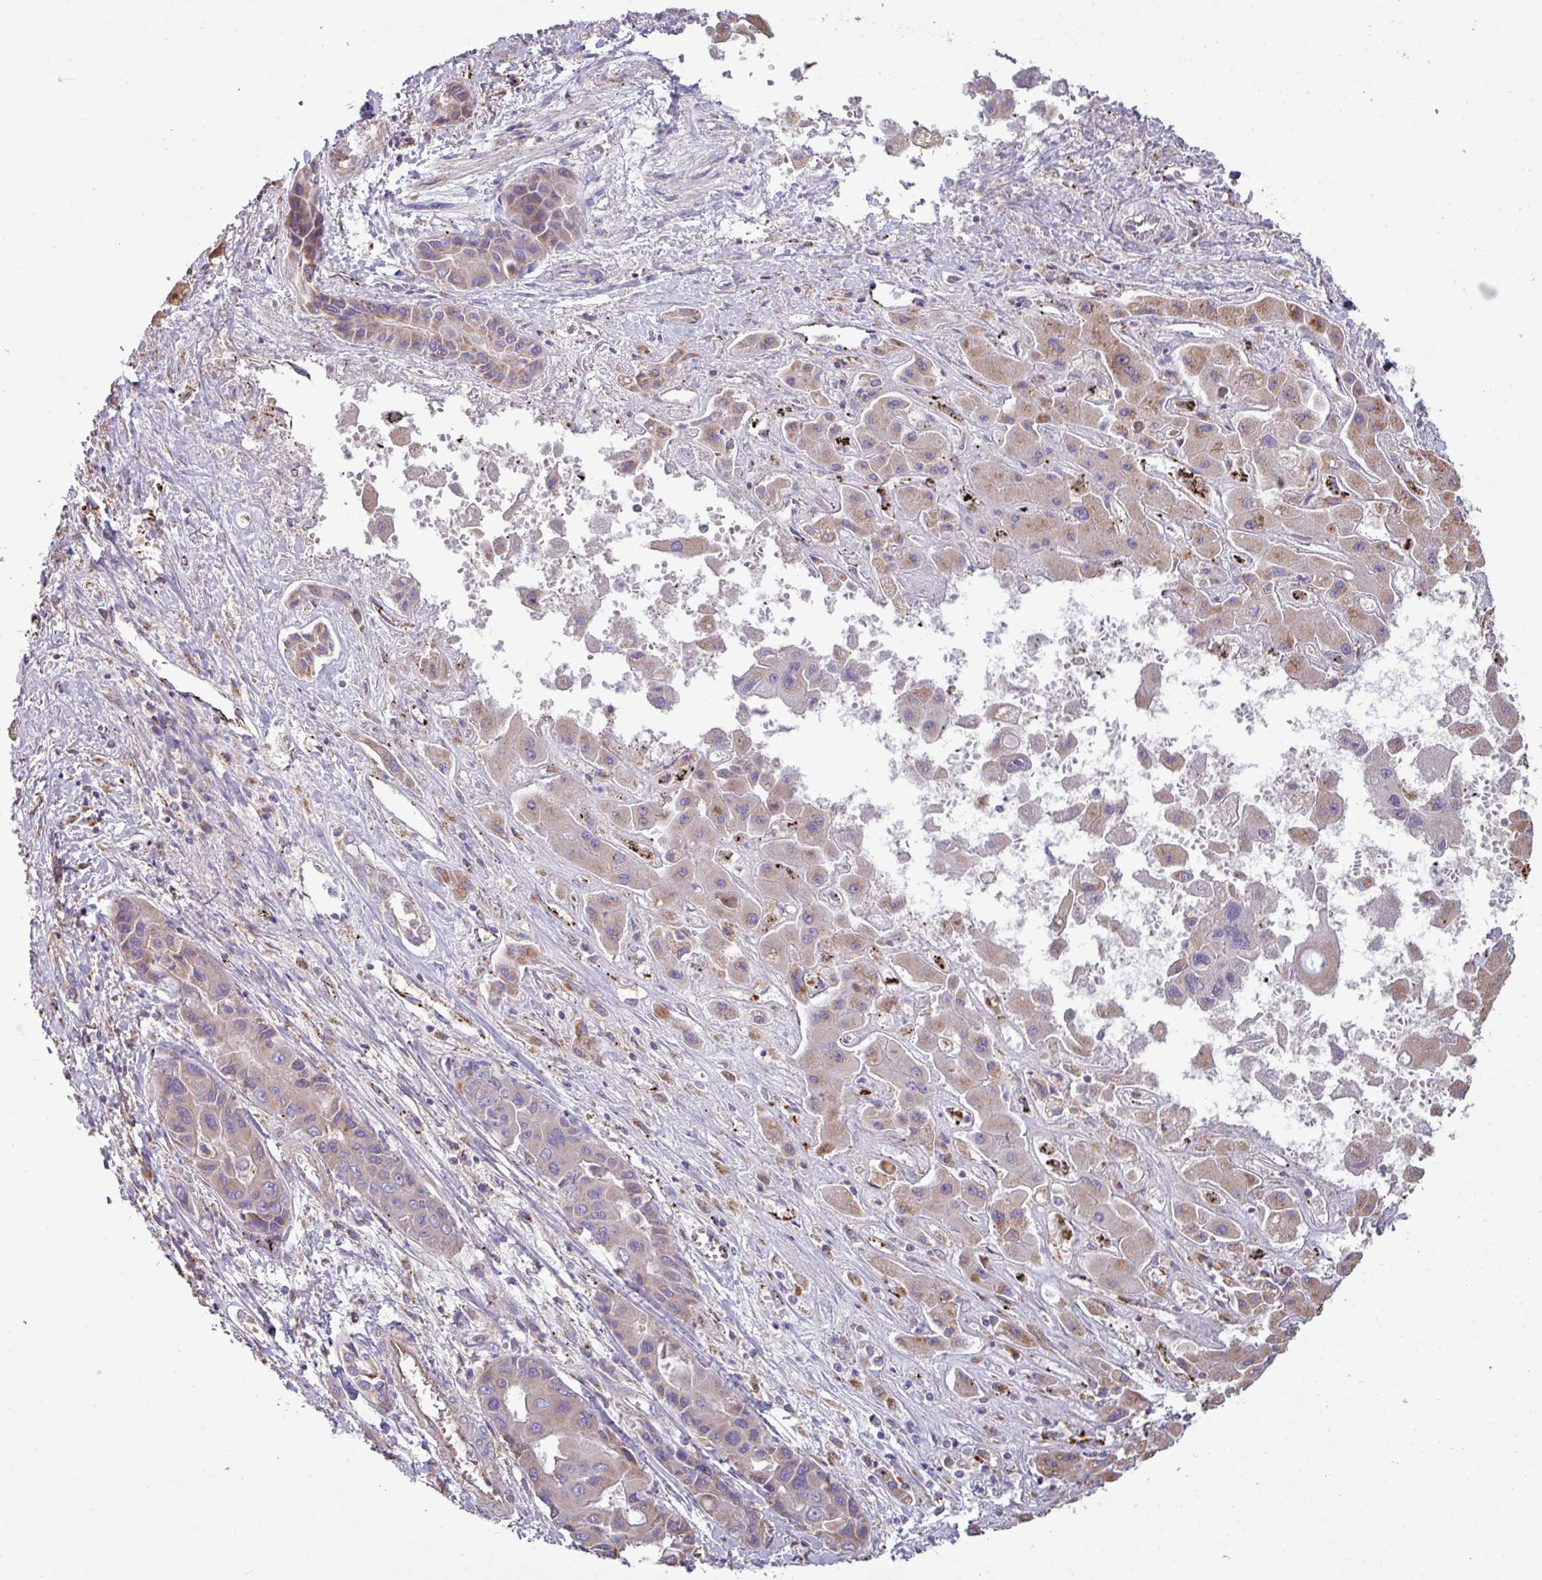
{"staining": {"intensity": "weak", "quantity": "<25%", "location": "cytoplasmic/membranous"}, "tissue": "liver cancer", "cell_type": "Tumor cells", "image_type": "cancer", "snomed": [{"axis": "morphology", "description": "Cholangiocarcinoma"}, {"axis": "topography", "description": "Liver"}], "caption": "DAB immunohistochemical staining of liver cancer (cholangiocarcinoma) demonstrates no significant positivity in tumor cells. Brightfield microscopy of immunohistochemistry (IHC) stained with DAB (brown) and hematoxylin (blue), captured at high magnification.", "gene": "PPM1J", "patient": {"sex": "male", "age": 67}}